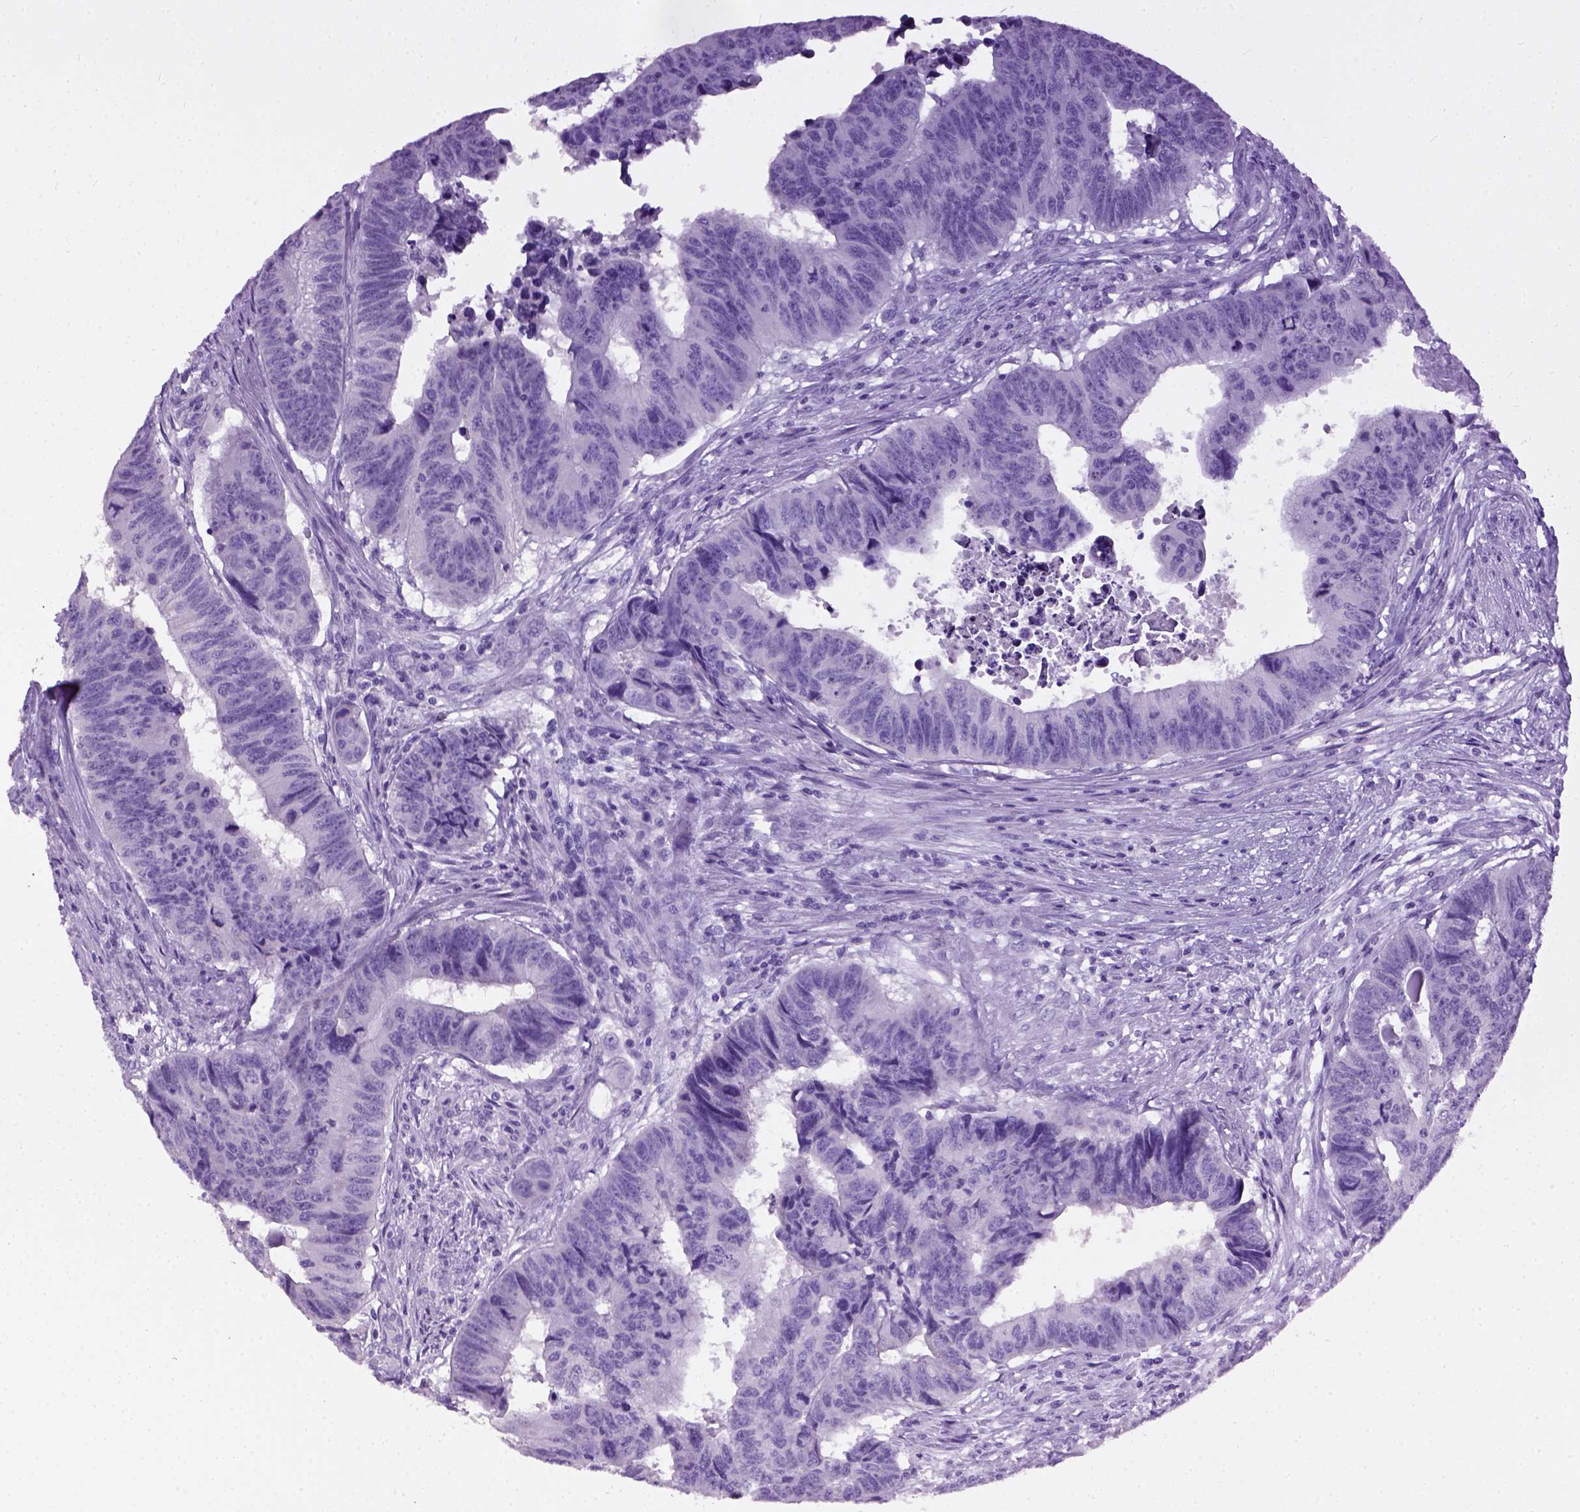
{"staining": {"intensity": "negative", "quantity": "none", "location": "none"}, "tissue": "colorectal cancer", "cell_type": "Tumor cells", "image_type": "cancer", "snomed": [{"axis": "morphology", "description": "Adenocarcinoma, NOS"}, {"axis": "topography", "description": "Rectum"}], "caption": "The immunohistochemistry (IHC) histopathology image has no significant staining in tumor cells of colorectal cancer (adenocarcinoma) tissue. (DAB immunohistochemistry with hematoxylin counter stain).", "gene": "CYP24A1", "patient": {"sex": "female", "age": 85}}